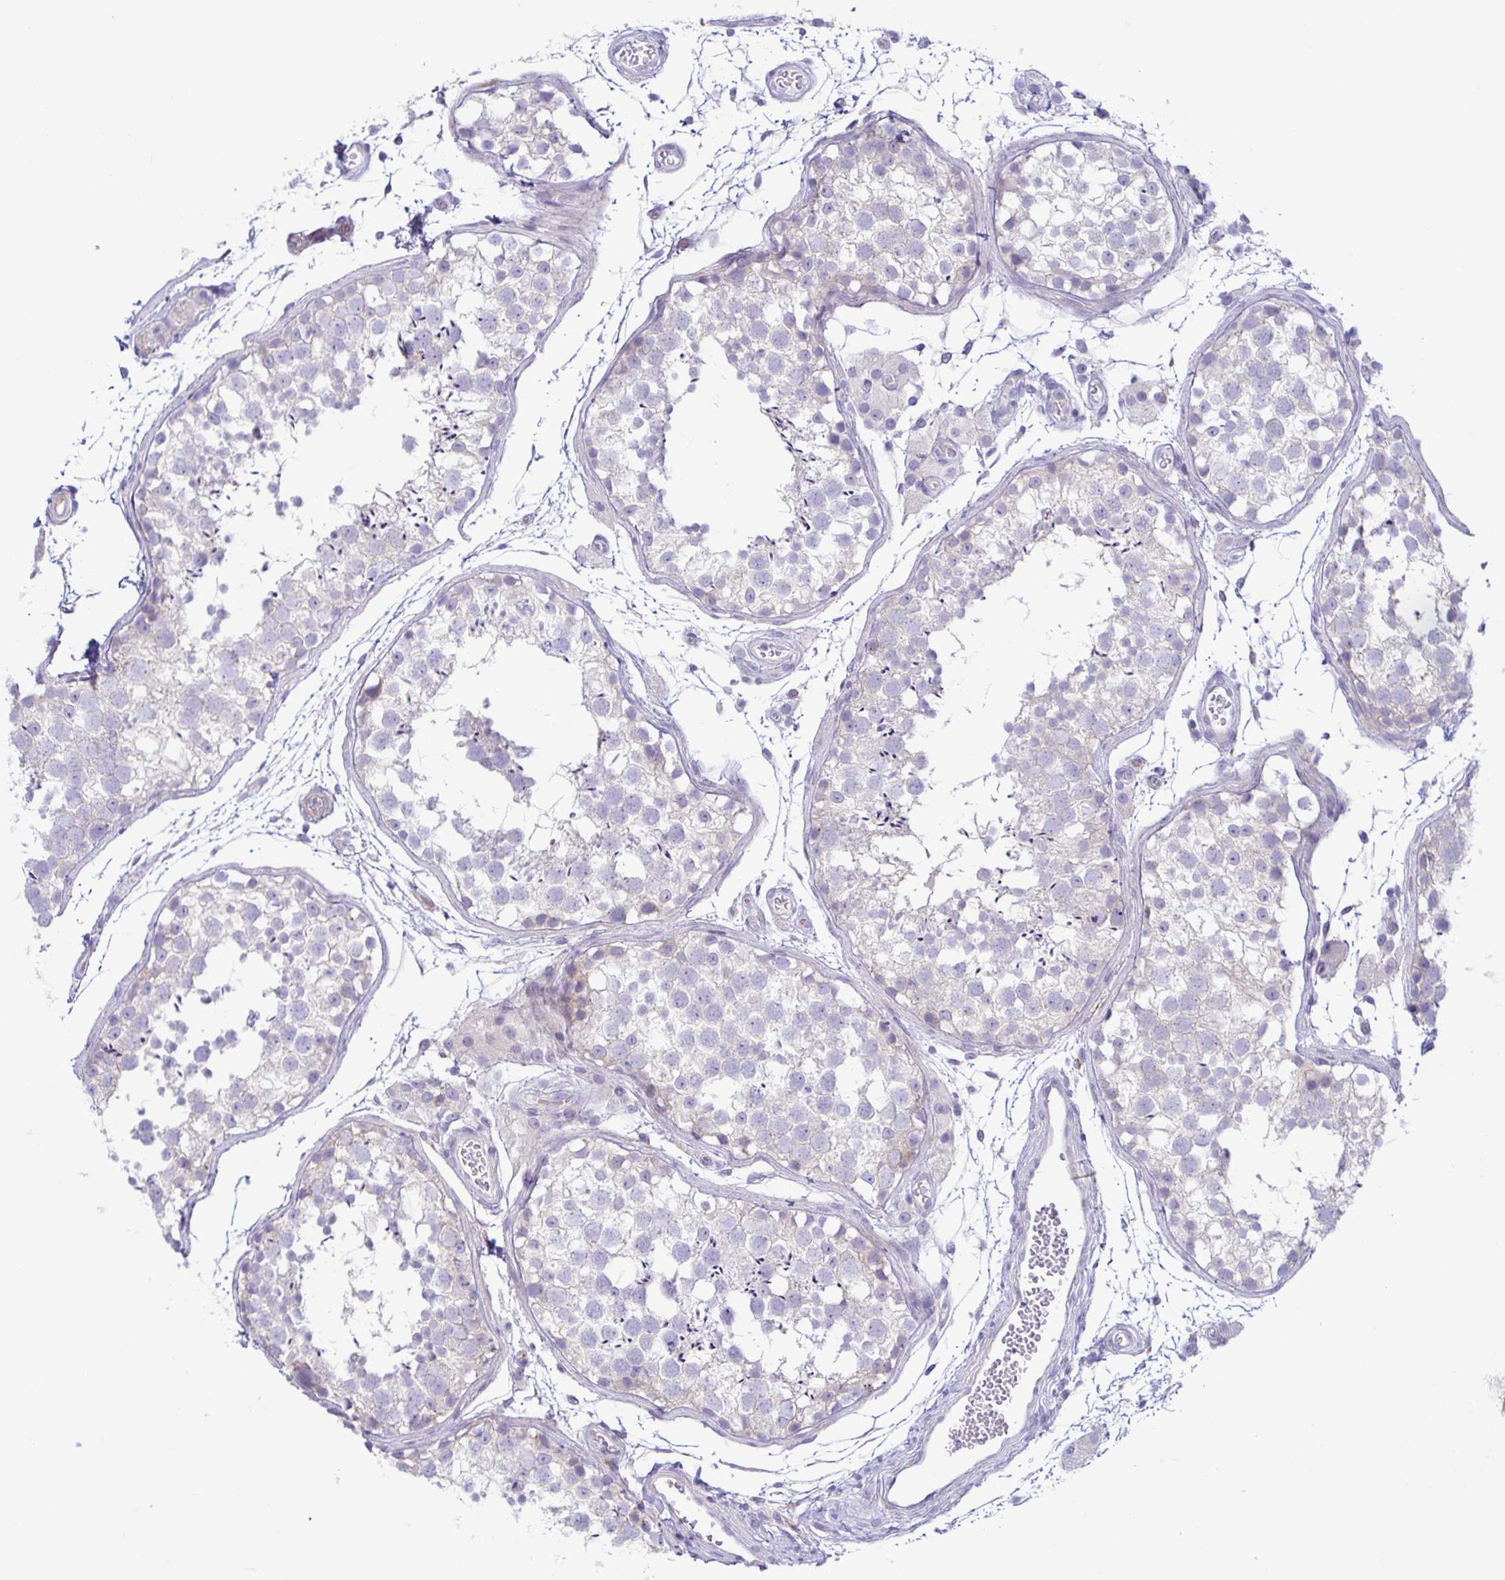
{"staining": {"intensity": "negative", "quantity": "none", "location": "none"}, "tissue": "testis", "cell_type": "Cells in seminiferous ducts", "image_type": "normal", "snomed": [{"axis": "morphology", "description": "Normal tissue, NOS"}, {"axis": "morphology", "description": "Seminoma, NOS"}, {"axis": "topography", "description": "Testis"}], "caption": "This is an immunohistochemistry (IHC) photomicrograph of unremarkable human testis. There is no expression in cells in seminiferous ducts.", "gene": "TNNI2", "patient": {"sex": "male", "age": 29}}